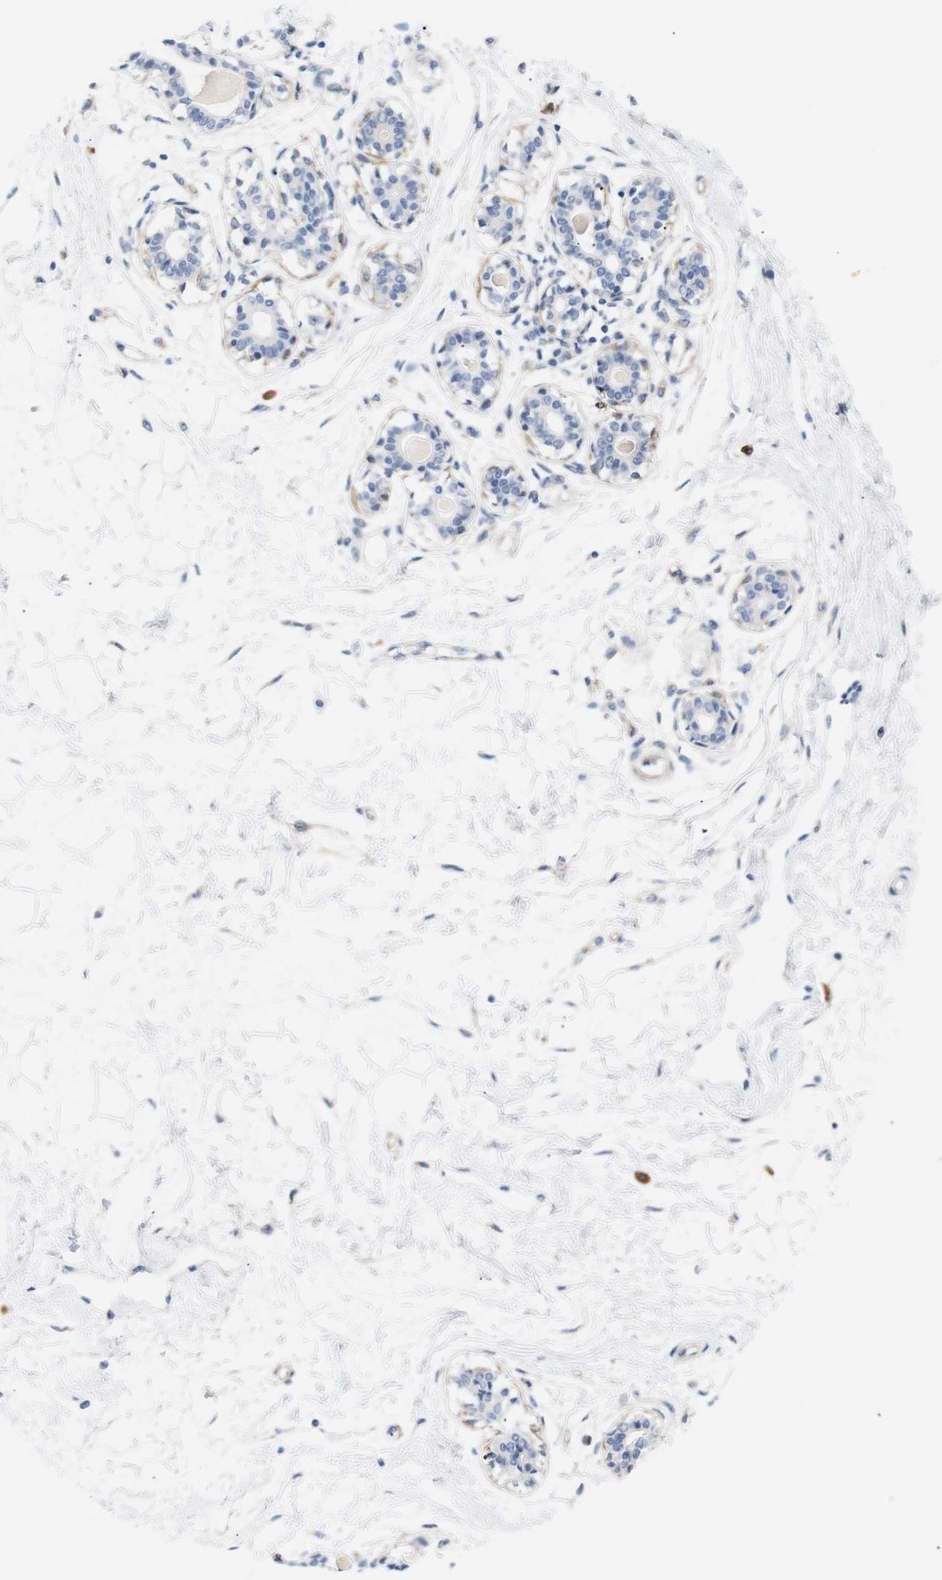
{"staining": {"intensity": "negative", "quantity": "none", "location": "none"}, "tissue": "breast", "cell_type": "Adipocytes", "image_type": "normal", "snomed": [{"axis": "morphology", "description": "Normal tissue, NOS"}, {"axis": "topography", "description": "Breast"}], "caption": "Immunohistochemistry histopathology image of unremarkable breast: breast stained with DAB exhibits no significant protein positivity in adipocytes. (DAB (3,3'-diaminobenzidine) immunohistochemistry, high magnification).", "gene": "STMN3", "patient": {"sex": "female", "age": 45}}